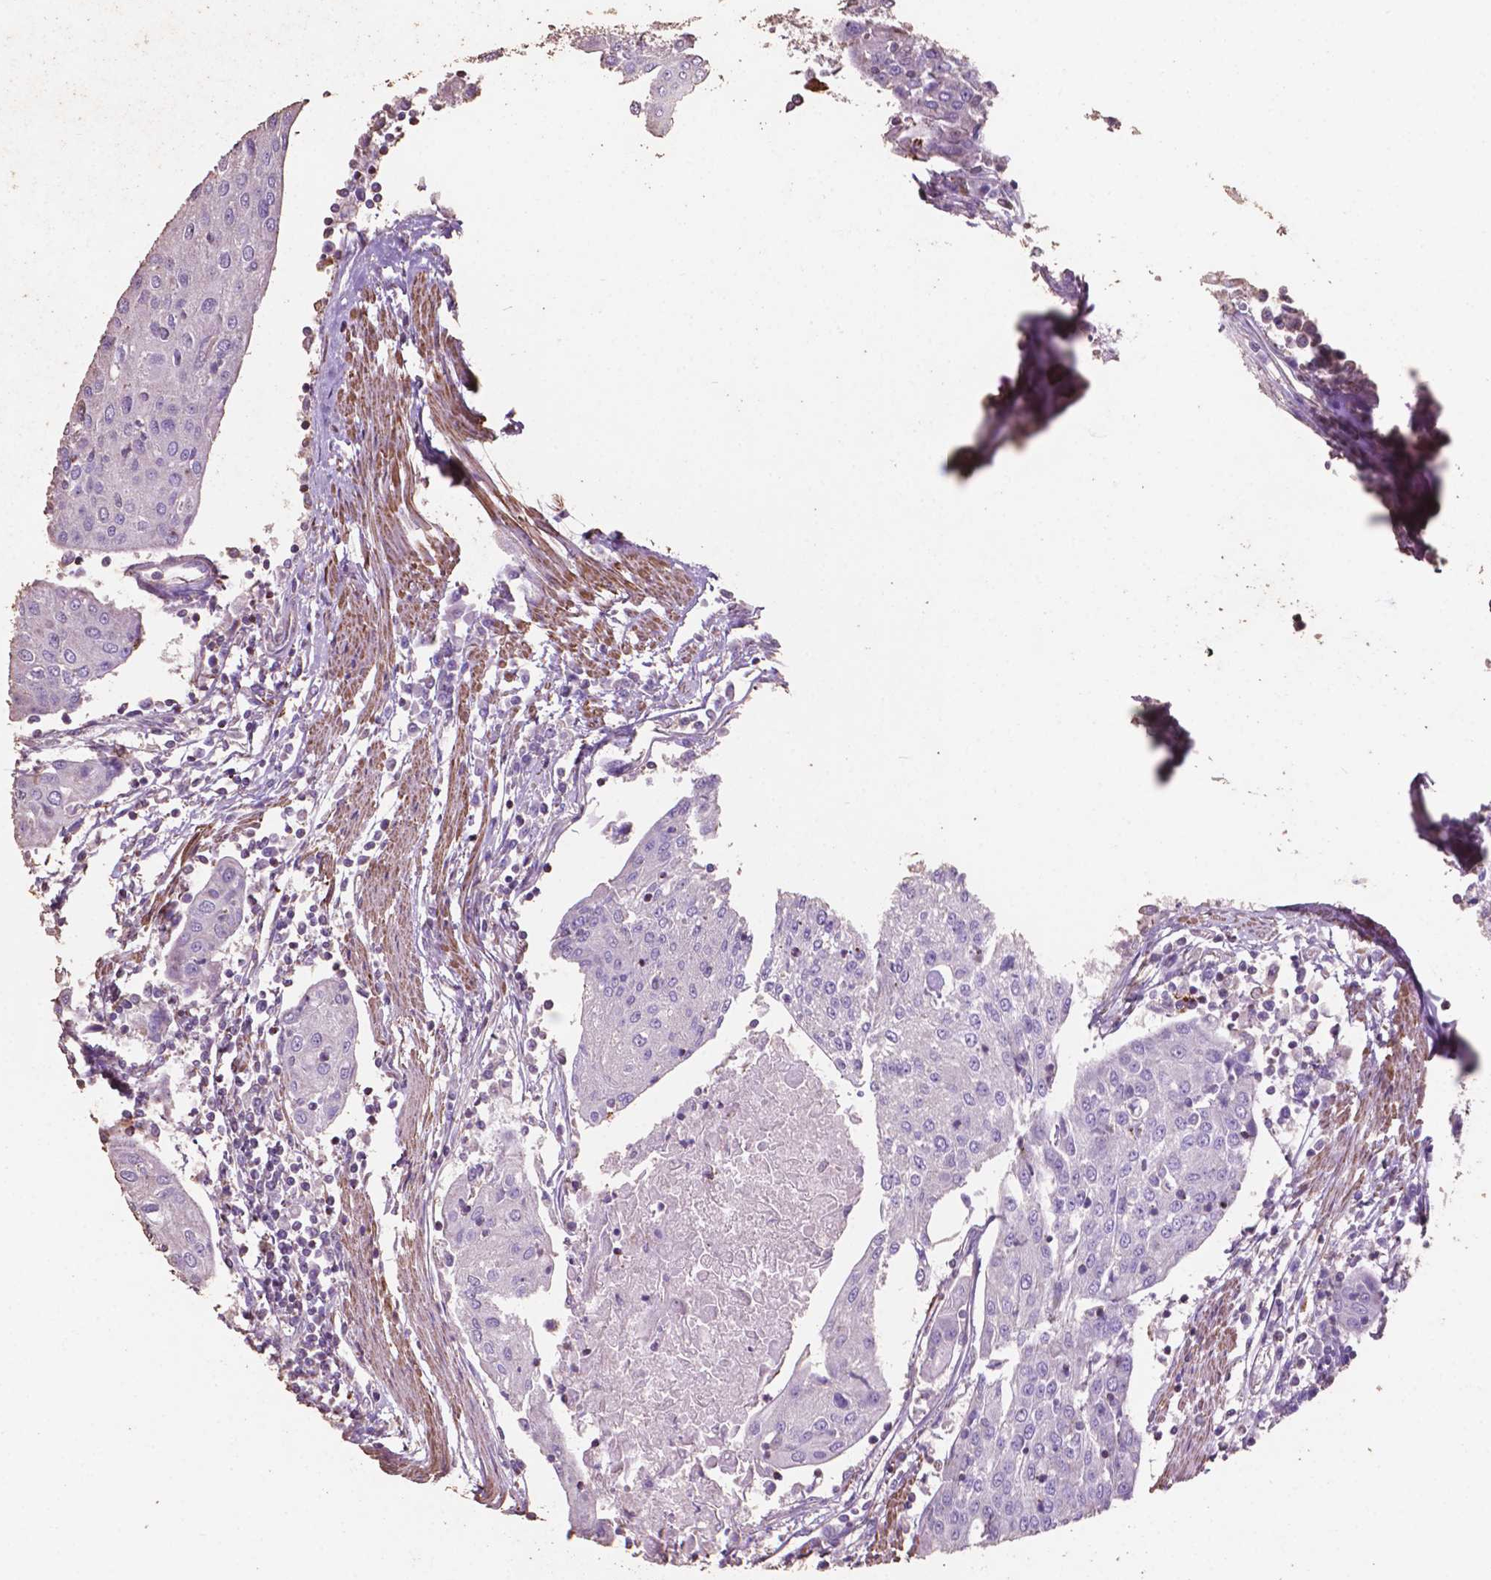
{"staining": {"intensity": "negative", "quantity": "none", "location": "none"}, "tissue": "urothelial cancer", "cell_type": "Tumor cells", "image_type": "cancer", "snomed": [{"axis": "morphology", "description": "Urothelial carcinoma, High grade"}, {"axis": "topography", "description": "Urinary bladder"}], "caption": "The micrograph demonstrates no significant positivity in tumor cells of urothelial cancer.", "gene": "COMMD4", "patient": {"sex": "female", "age": 85}}